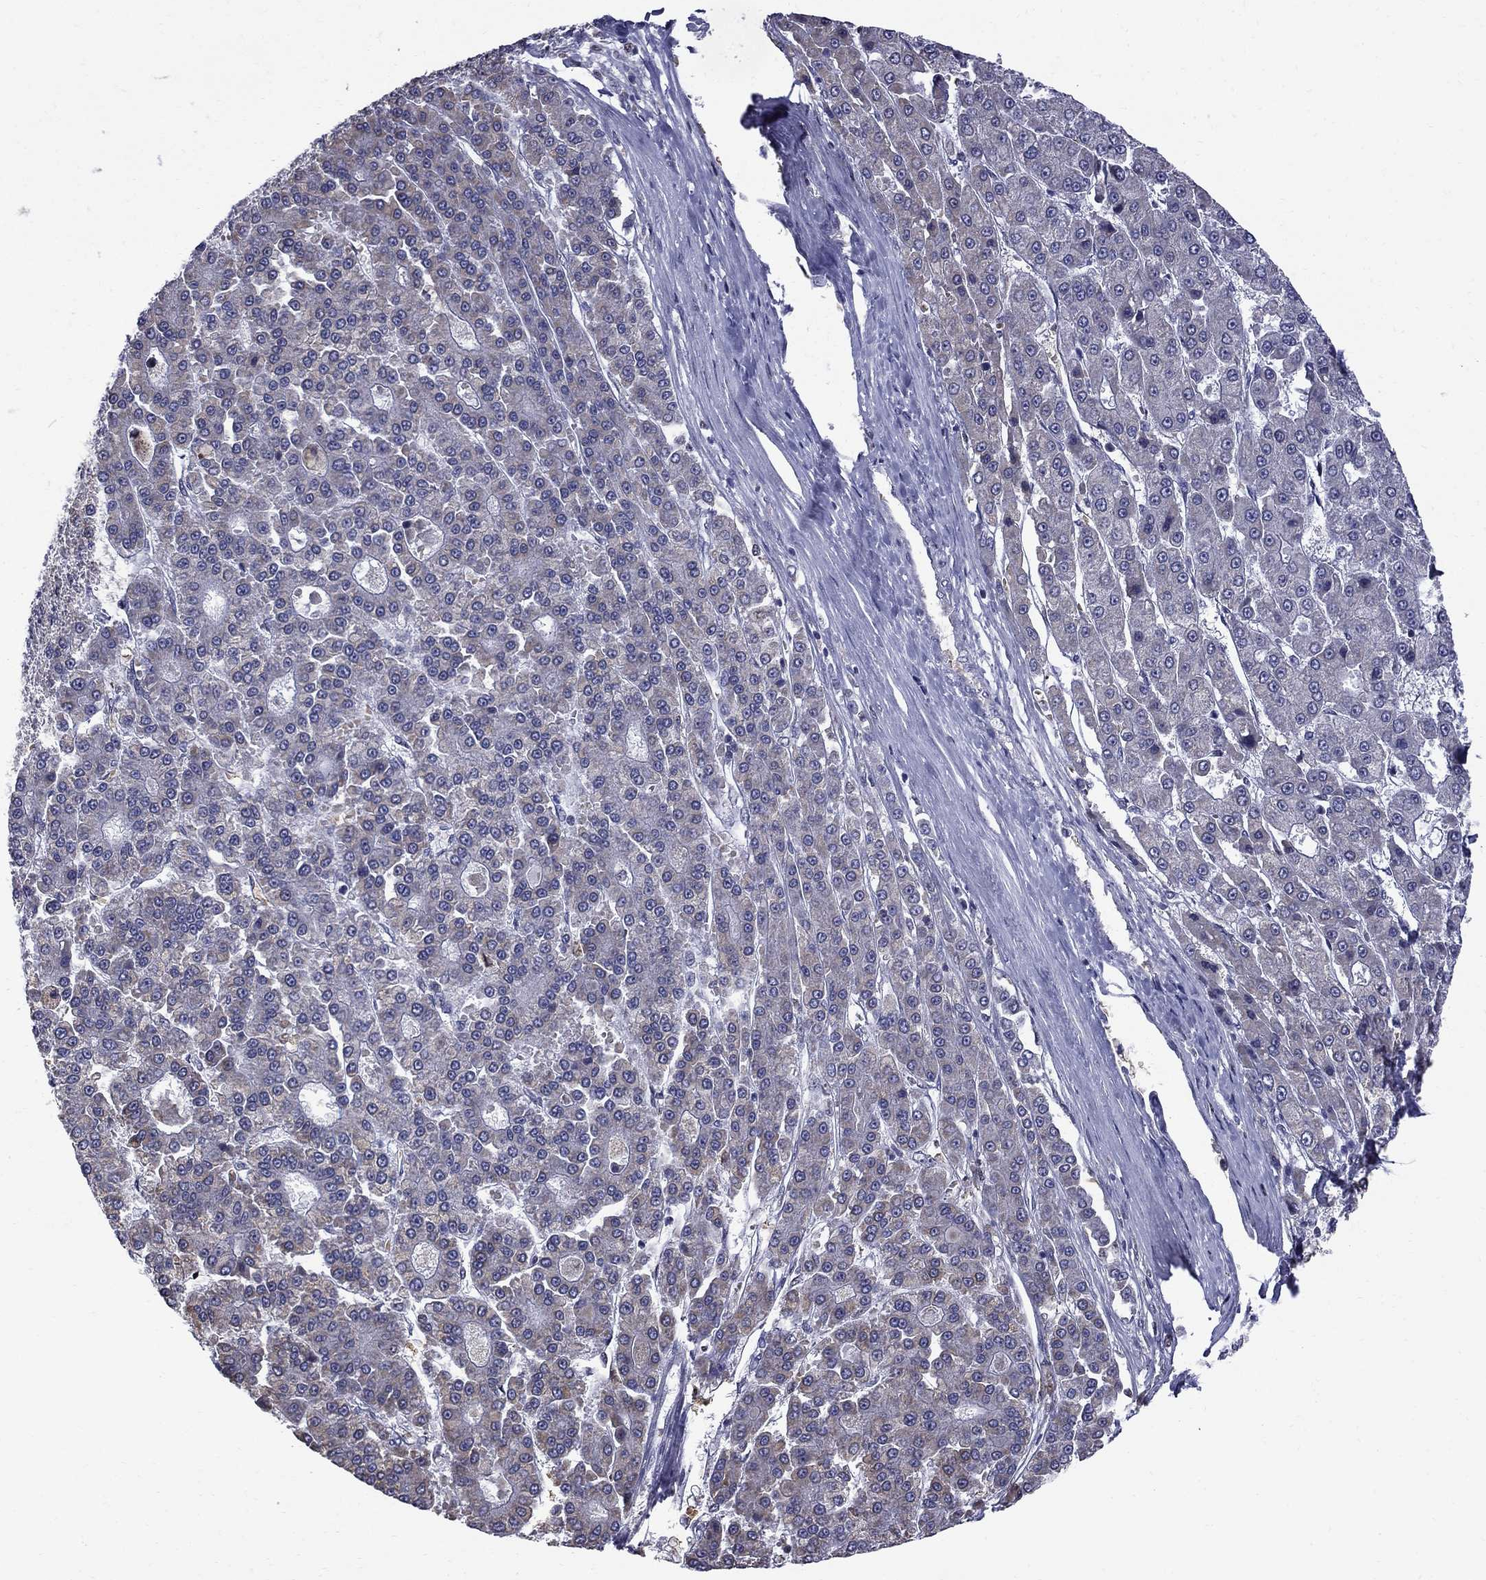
{"staining": {"intensity": "negative", "quantity": "none", "location": "none"}, "tissue": "liver cancer", "cell_type": "Tumor cells", "image_type": "cancer", "snomed": [{"axis": "morphology", "description": "Carcinoma, Hepatocellular, NOS"}, {"axis": "topography", "description": "Liver"}], "caption": "Human liver cancer (hepatocellular carcinoma) stained for a protein using immunohistochemistry (IHC) demonstrates no positivity in tumor cells.", "gene": "HSPB2", "patient": {"sex": "male", "age": 70}}